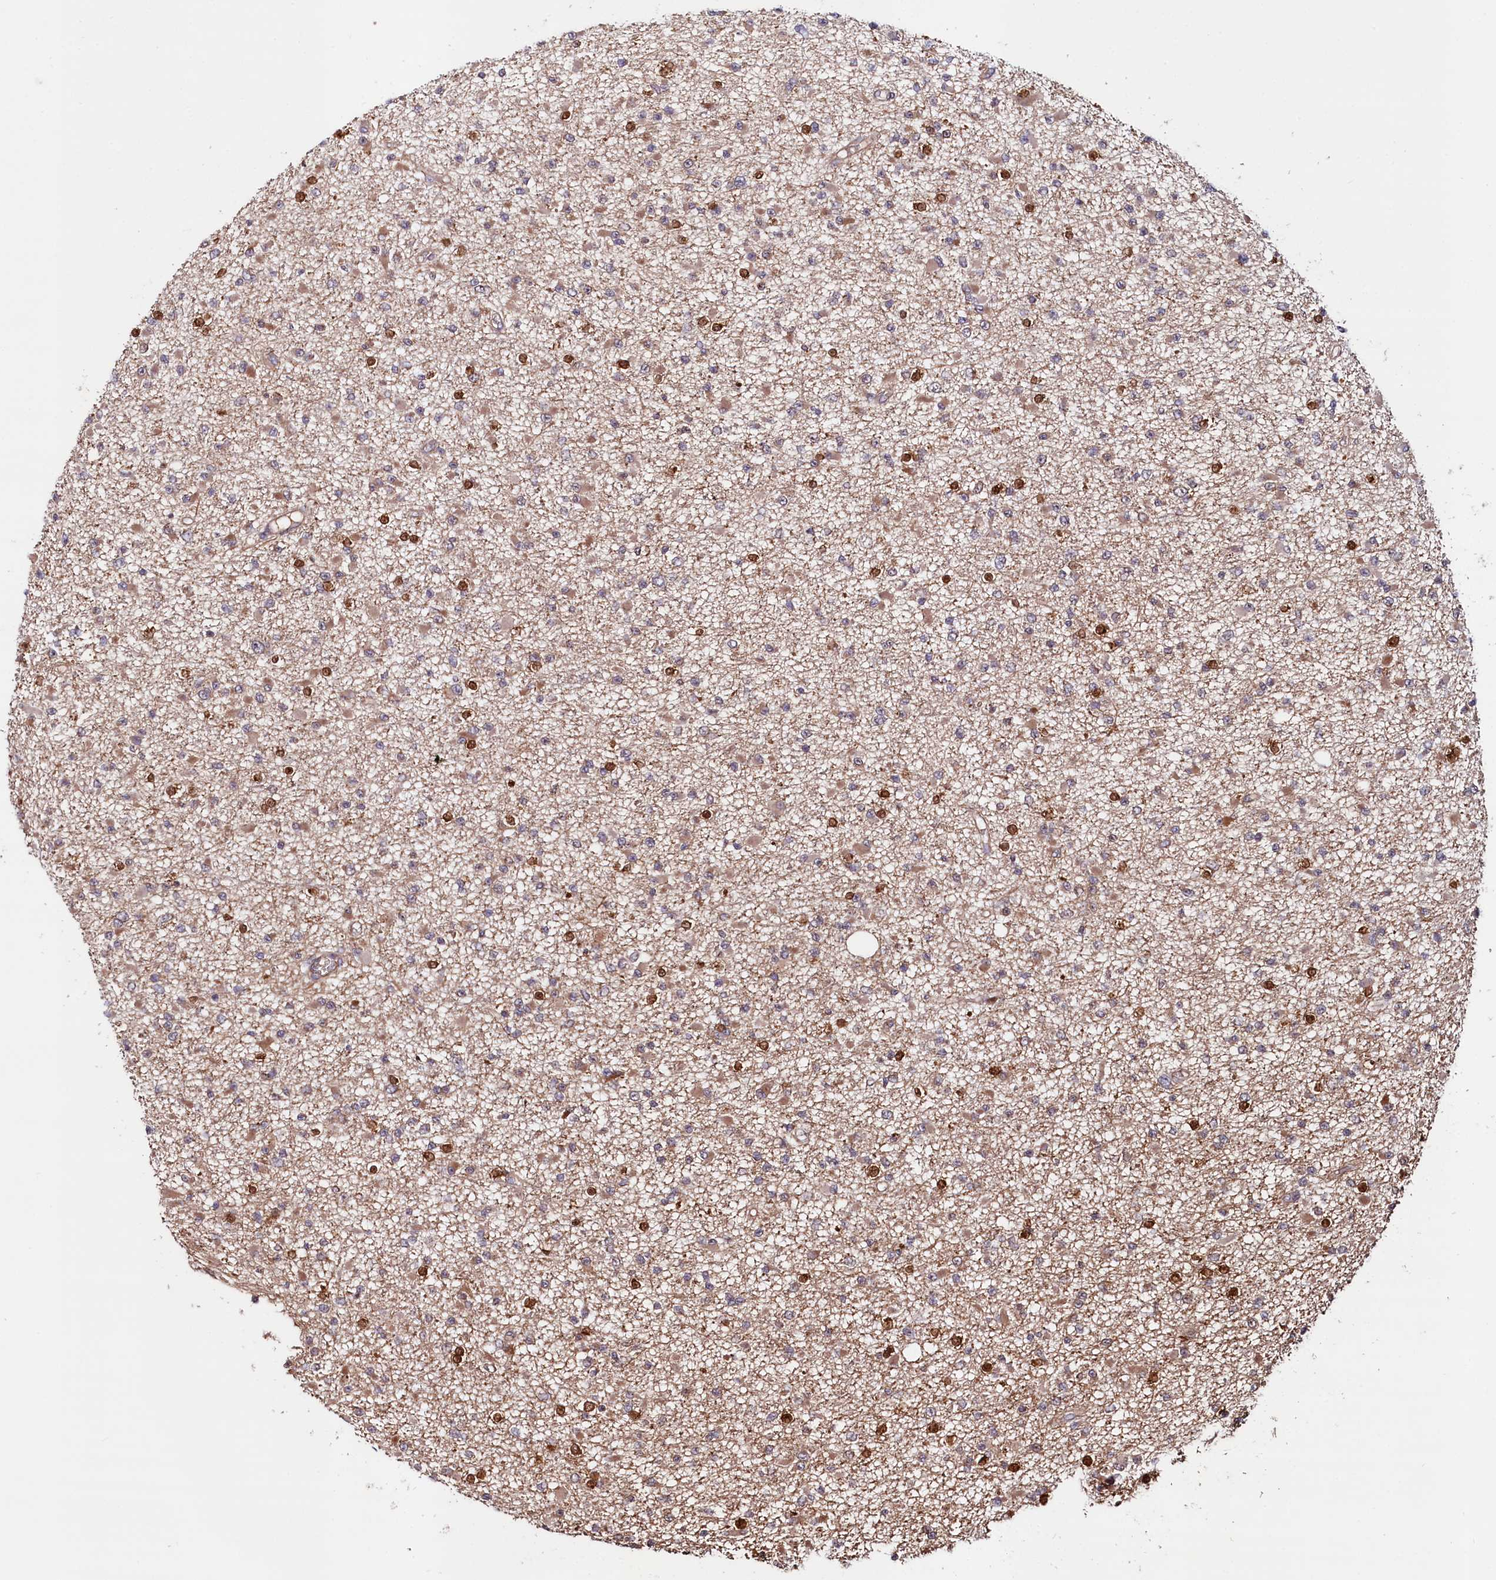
{"staining": {"intensity": "moderate", "quantity": "<25%", "location": "cytoplasmic/membranous,nuclear"}, "tissue": "glioma", "cell_type": "Tumor cells", "image_type": "cancer", "snomed": [{"axis": "morphology", "description": "Glioma, malignant, Low grade"}, {"axis": "topography", "description": "Brain"}], "caption": "Tumor cells exhibit low levels of moderate cytoplasmic/membranous and nuclear staining in approximately <25% of cells in malignant glioma (low-grade).", "gene": "NEDD1", "patient": {"sex": "female", "age": 22}}